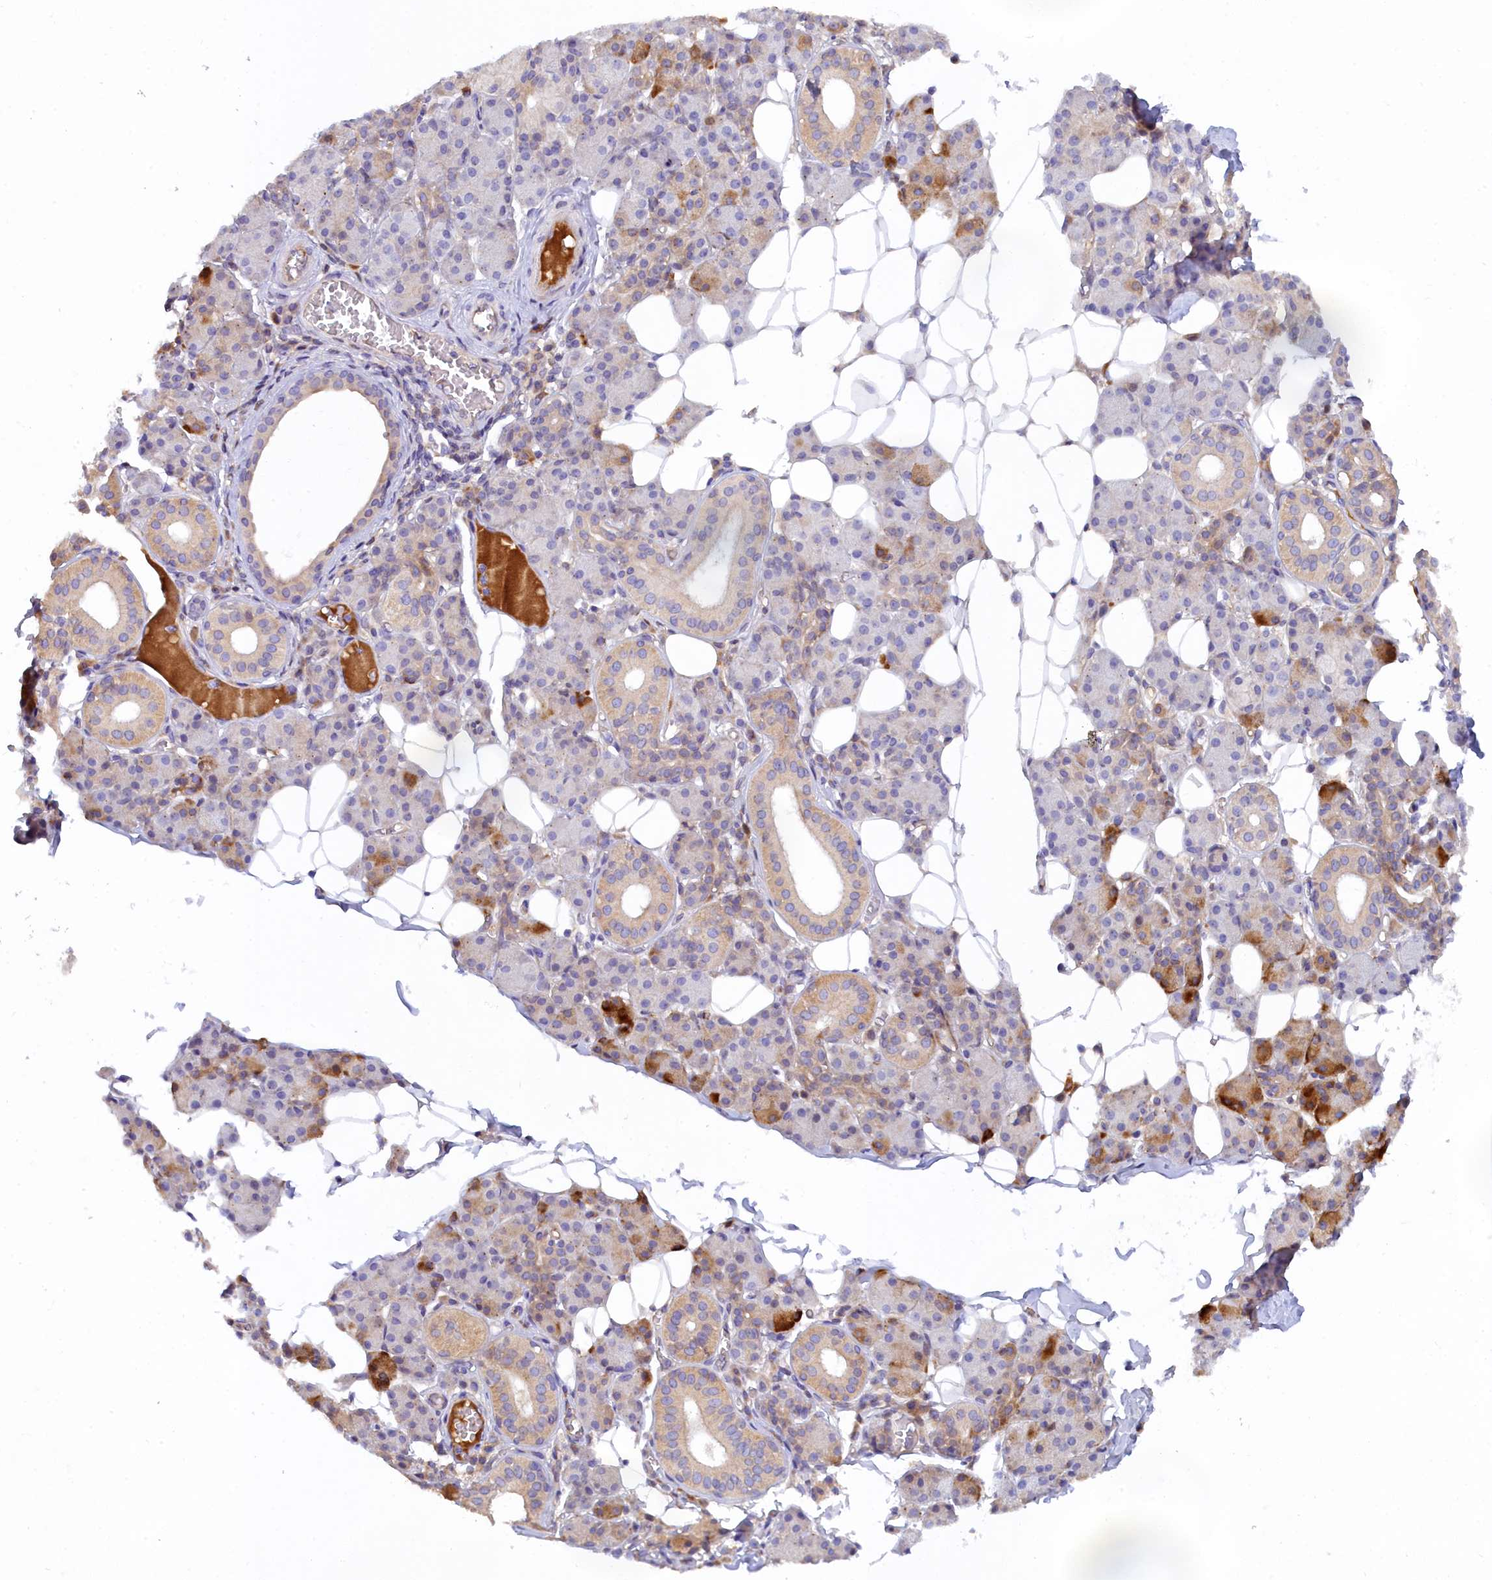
{"staining": {"intensity": "moderate", "quantity": "<25%", "location": "cytoplasmic/membranous"}, "tissue": "salivary gland", "cell_type": "Glandular cells", "image_type": "normal", "snomed": [{"axis": "morphology", "description": "Normal tissue, NOS"}, {"axis": "topography", "description": "Salivary gland"}], "caption": "Glandular cells reveal low levels of moderate cytoplasmic/membranous staining in approximately <25% of cells in normal salivary gland.", "gene": "SPATA5L1", "patient": {"sex": "female", "age": 33}}